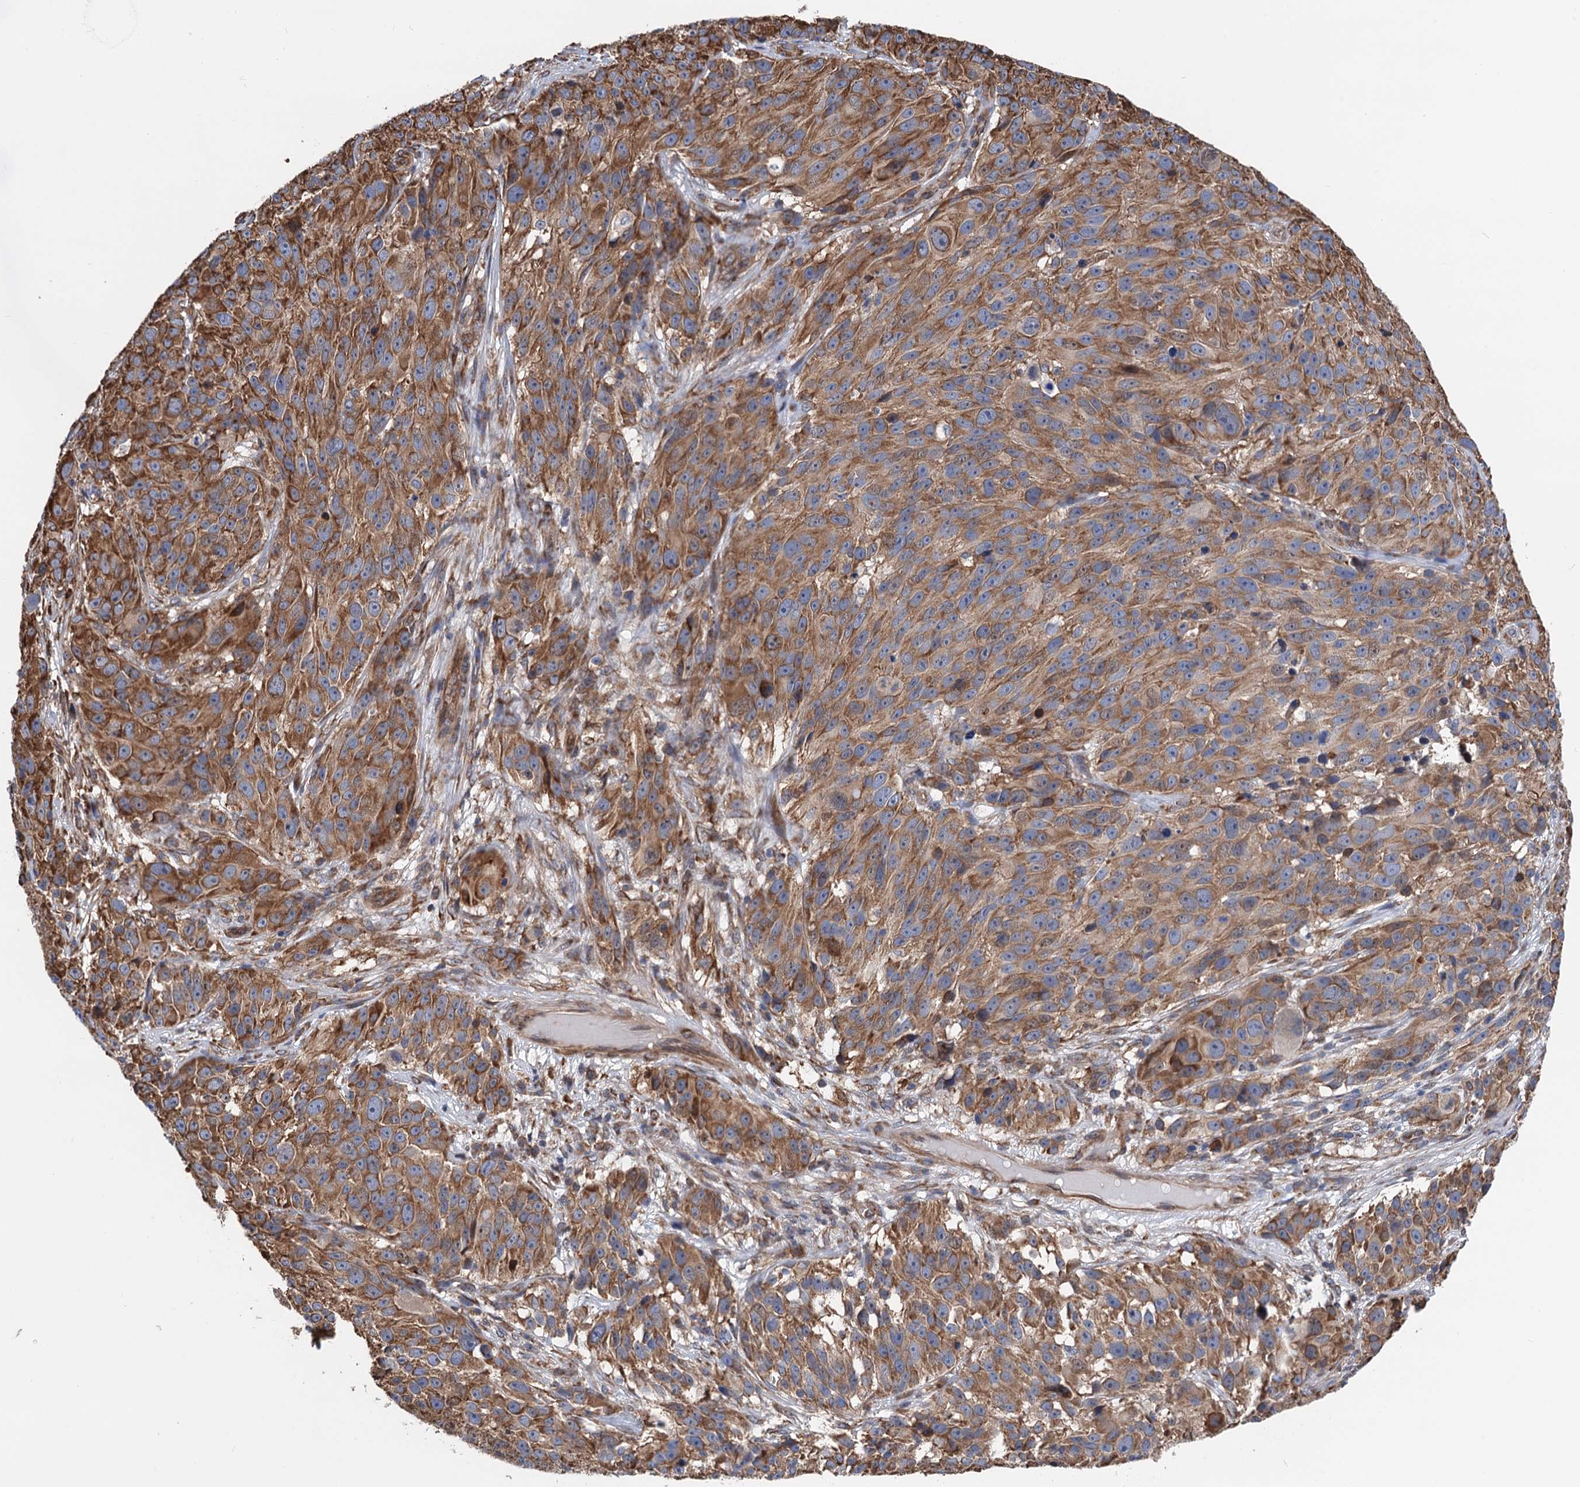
{"staining": {"intensity": "moderate", "quantity": ">75%", "location": "cytoplasmic/membranous"}, "tissue": "melanoma", "cell_type": "Tumor cells", "image_type": "cancer", "snomed": [{"axis": "morphology", "description": "Malignant melanoma, NOS"}, {"axis": "topography", "description": "Skin"}], "caption": "A brown stain shows moderate cytoplasmic/membranous expression of a protein in malignant melanoma tumor cells. The staining was performed using DAB, with brown indicating positive protein expression. Nuclei are stained blue with hematoxylin.", "gene": "SLC12A7", "patient": {"sex": "male", "age": 84}}